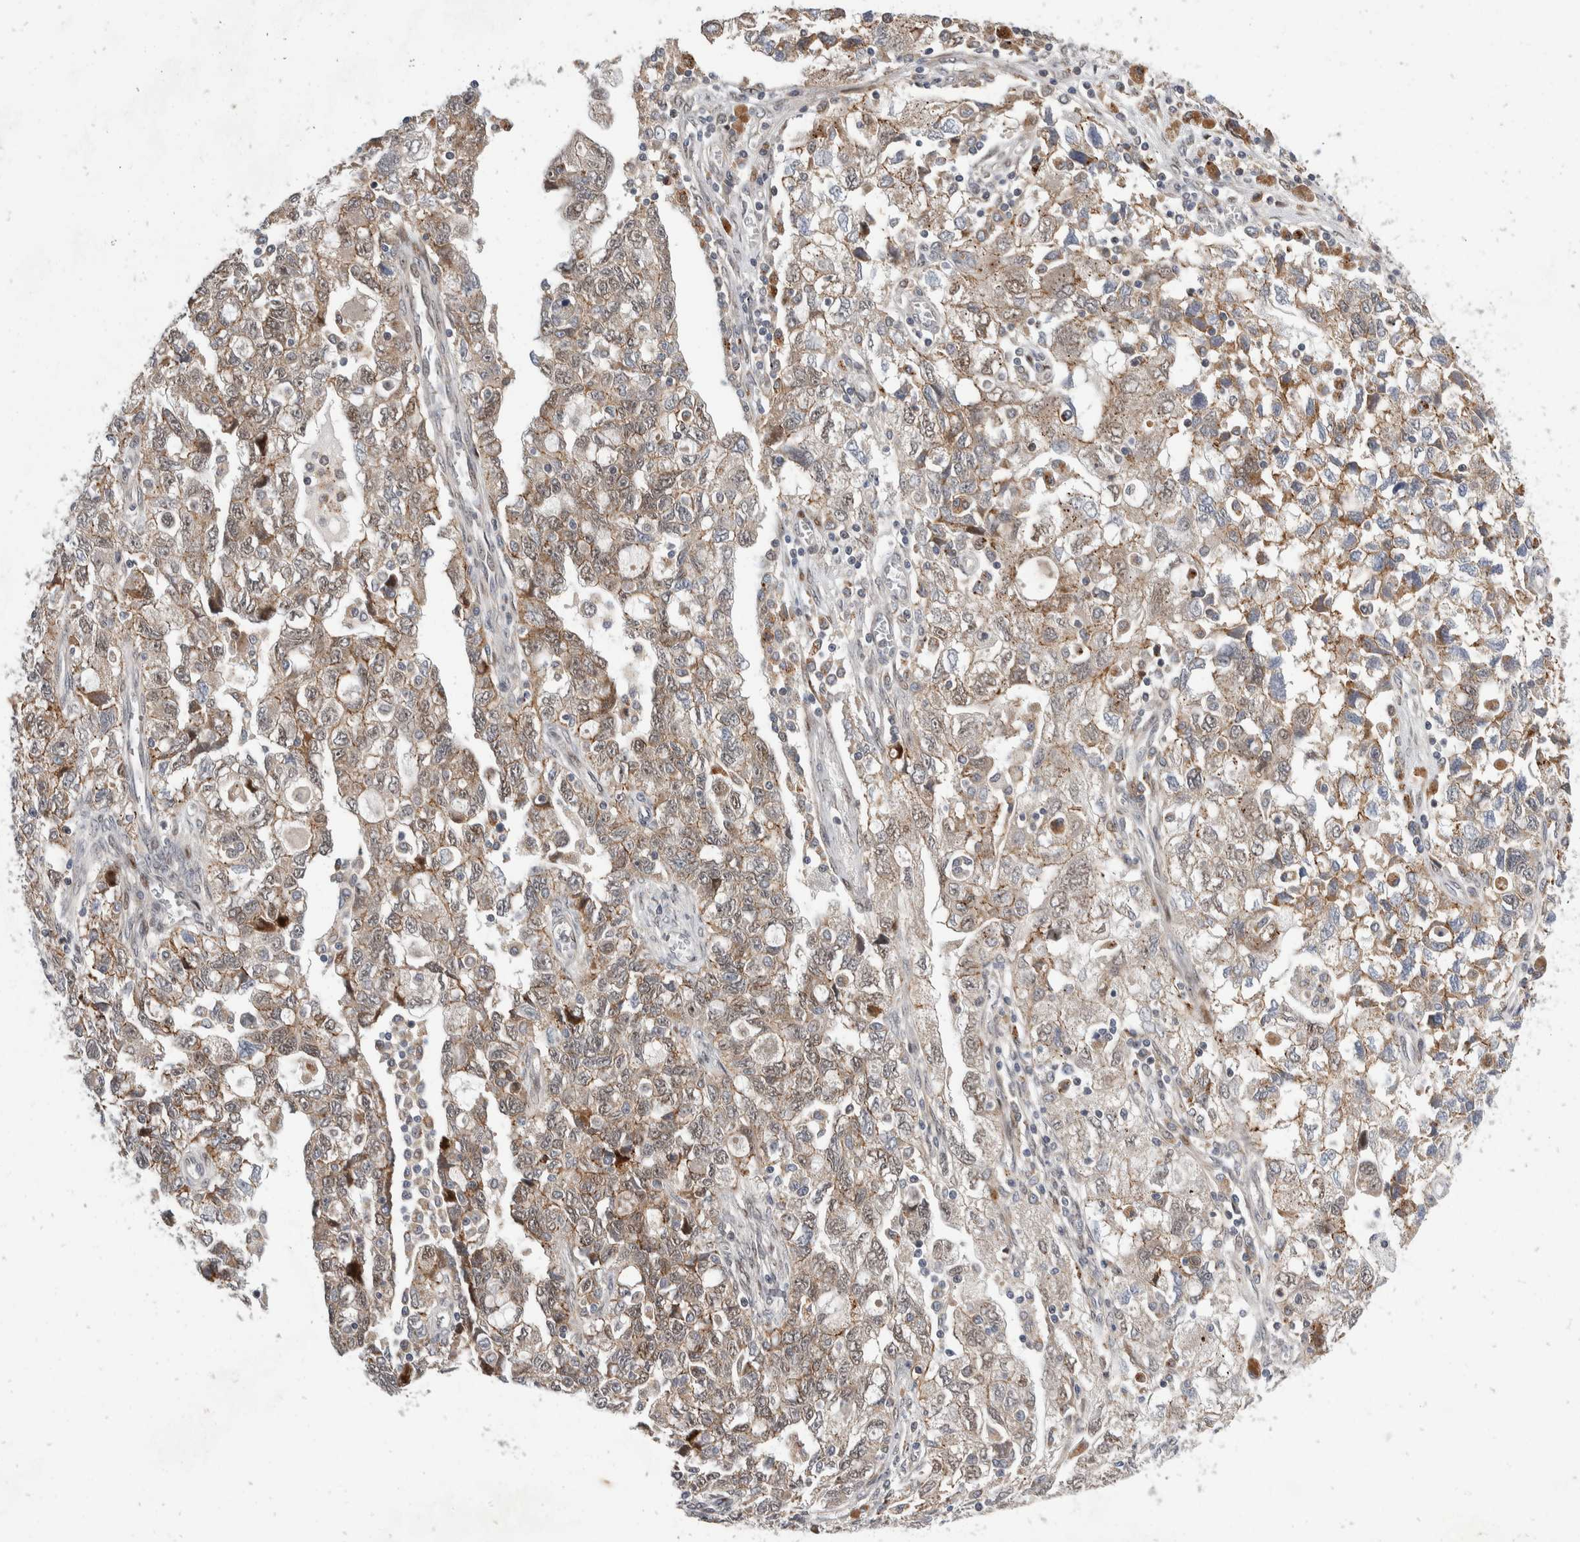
{"staining": {"intensity": "weak", "quantity": ">75%", "location": "cytoplasmic/membranous,nuclear"}, "tissue": "ovarian cancer", "cell_type": "Tumor cells", "image_type": "cancer", "snomed": [{"axis": "morphology", "description": "Carcinoma, NOS"}, {"axis": "morphology", "description": "Cystadenocarcinoma, serous, NOS"}, {"axis": "topography", "description": "Ovary"}], "caption": "DAB (3,3'-diaminobenzidine) immunohistochemical staining of carcinoma (ovarian) reveals weak cytoplasmic/membranous and nuclear protein positivity in approximately >75% of tumor cells.", "gene": "ZNF703", "patient": {"sex": "female", "age": 69}}